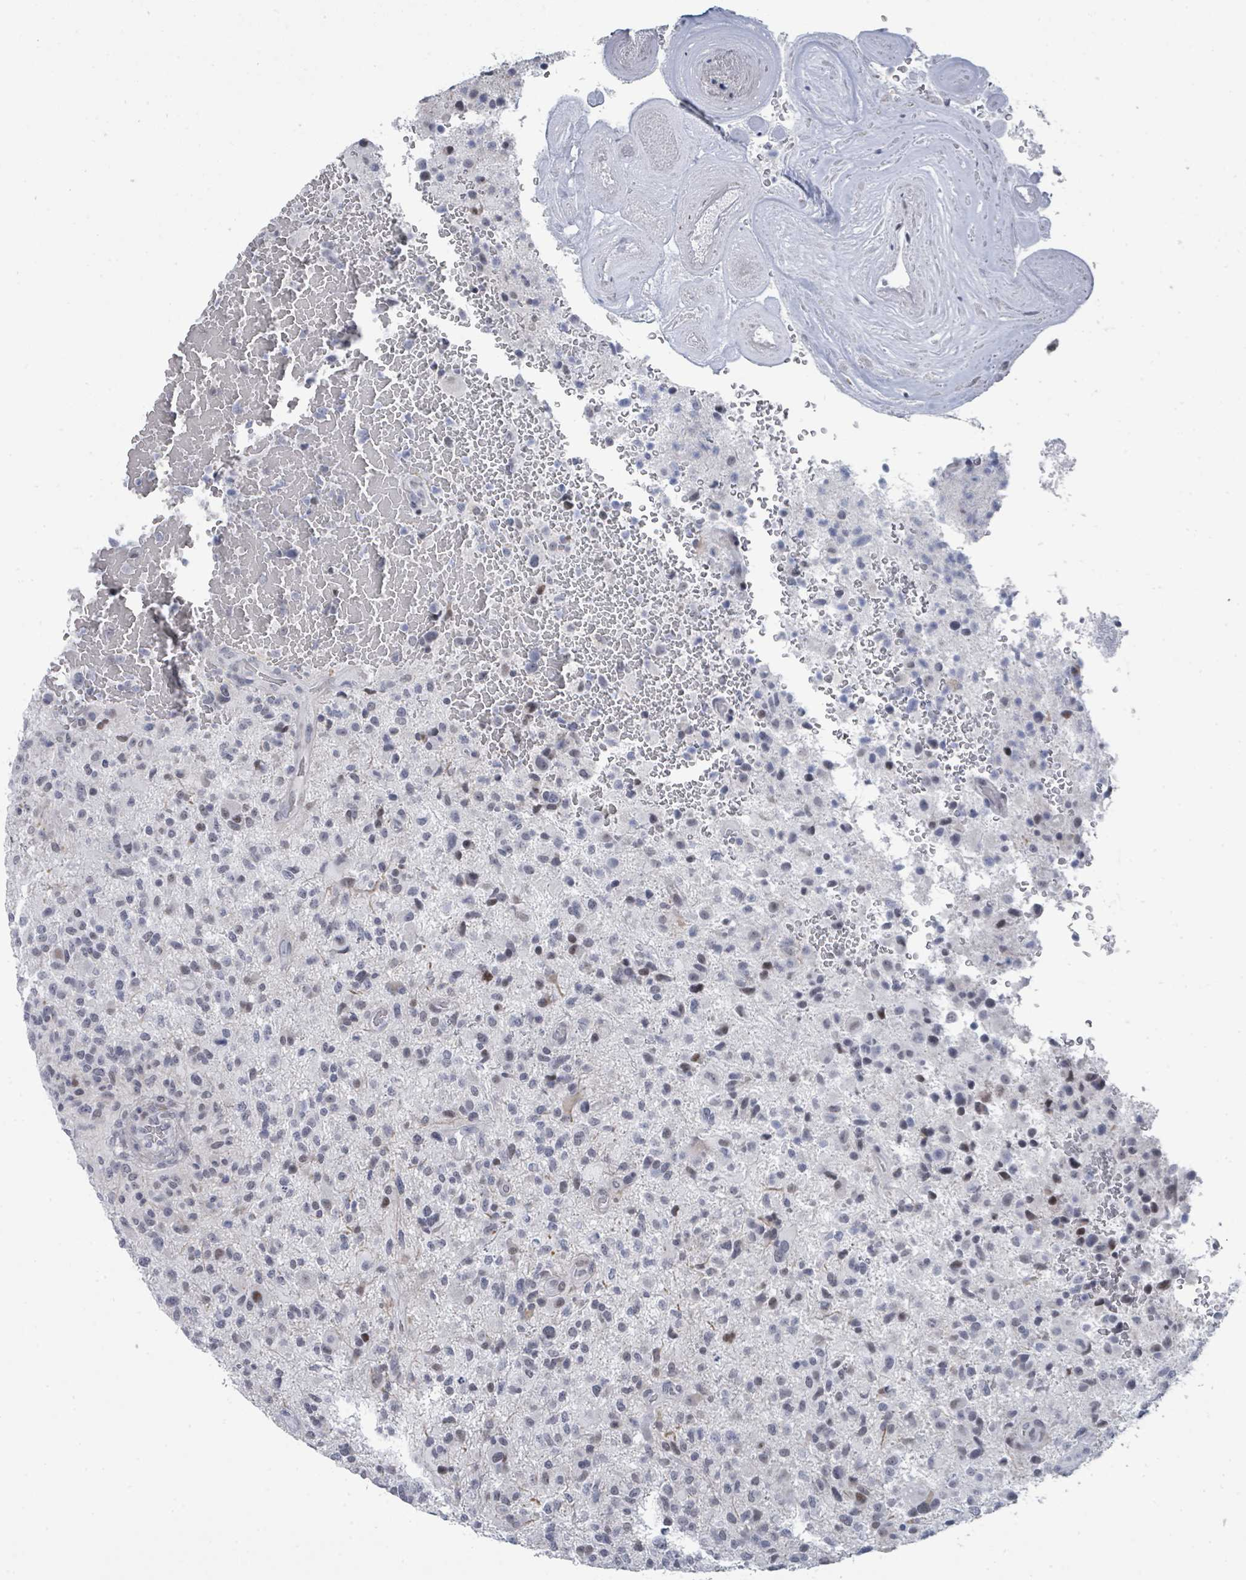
{"staining": {"intensity": "weak", "quantity": "25%-75%", "location": "nuclear"}, "tissue": "glioma", "cell_type": "Tumor cells", "image_type": "cancer", "snomed": [{"axis": "morphology", "description": "Glioma, malignant, High grade"}, {"axis": "topography", "description": "Brain"}], "caption": "A brown stain highlights weak nuclear positivity of a protein in human glioma tumor cells.", "gene": "CT45A5", "patient": {"sex": "male", "age": 47}}